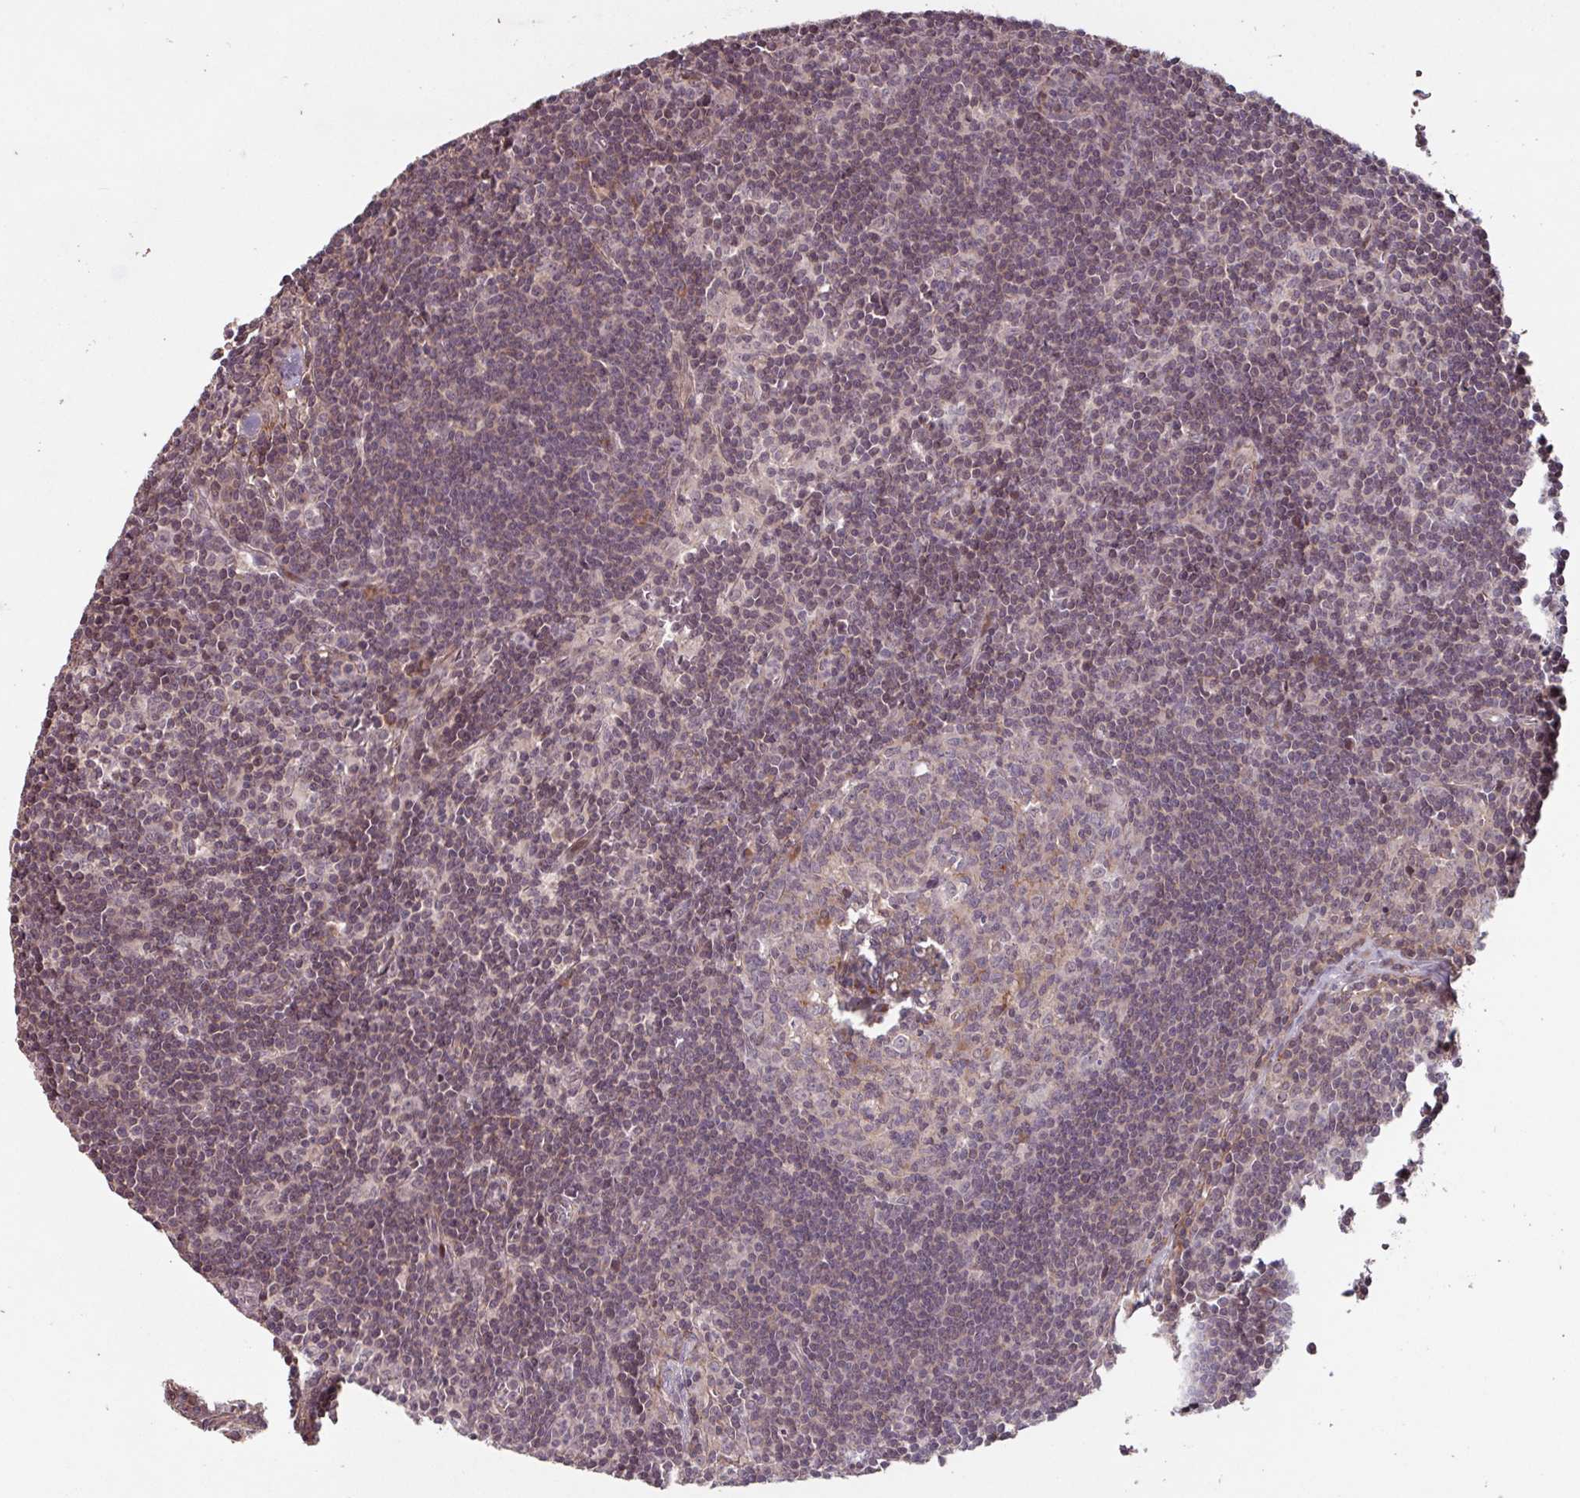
{"staining": {"intensity": "weak", "quantity": "<25%", "location": "nuclear"}, "tissue": "lymph node", "cell_type": "Germinal center cells", "image_type": "normal", "snomed": [{"axis": "morphology", "description": "Normal tissue, NOS"}, {"axis": "topography", "description": "Lymph node"}], "caption": "DAB (3,3'-diaminobenzidine) immunohistochemical staining of benign lymph node exhibits no significant positivity in germinal center cells.", "gene": "TMEM88", "patient": {"sex": "female", "age": 29}}